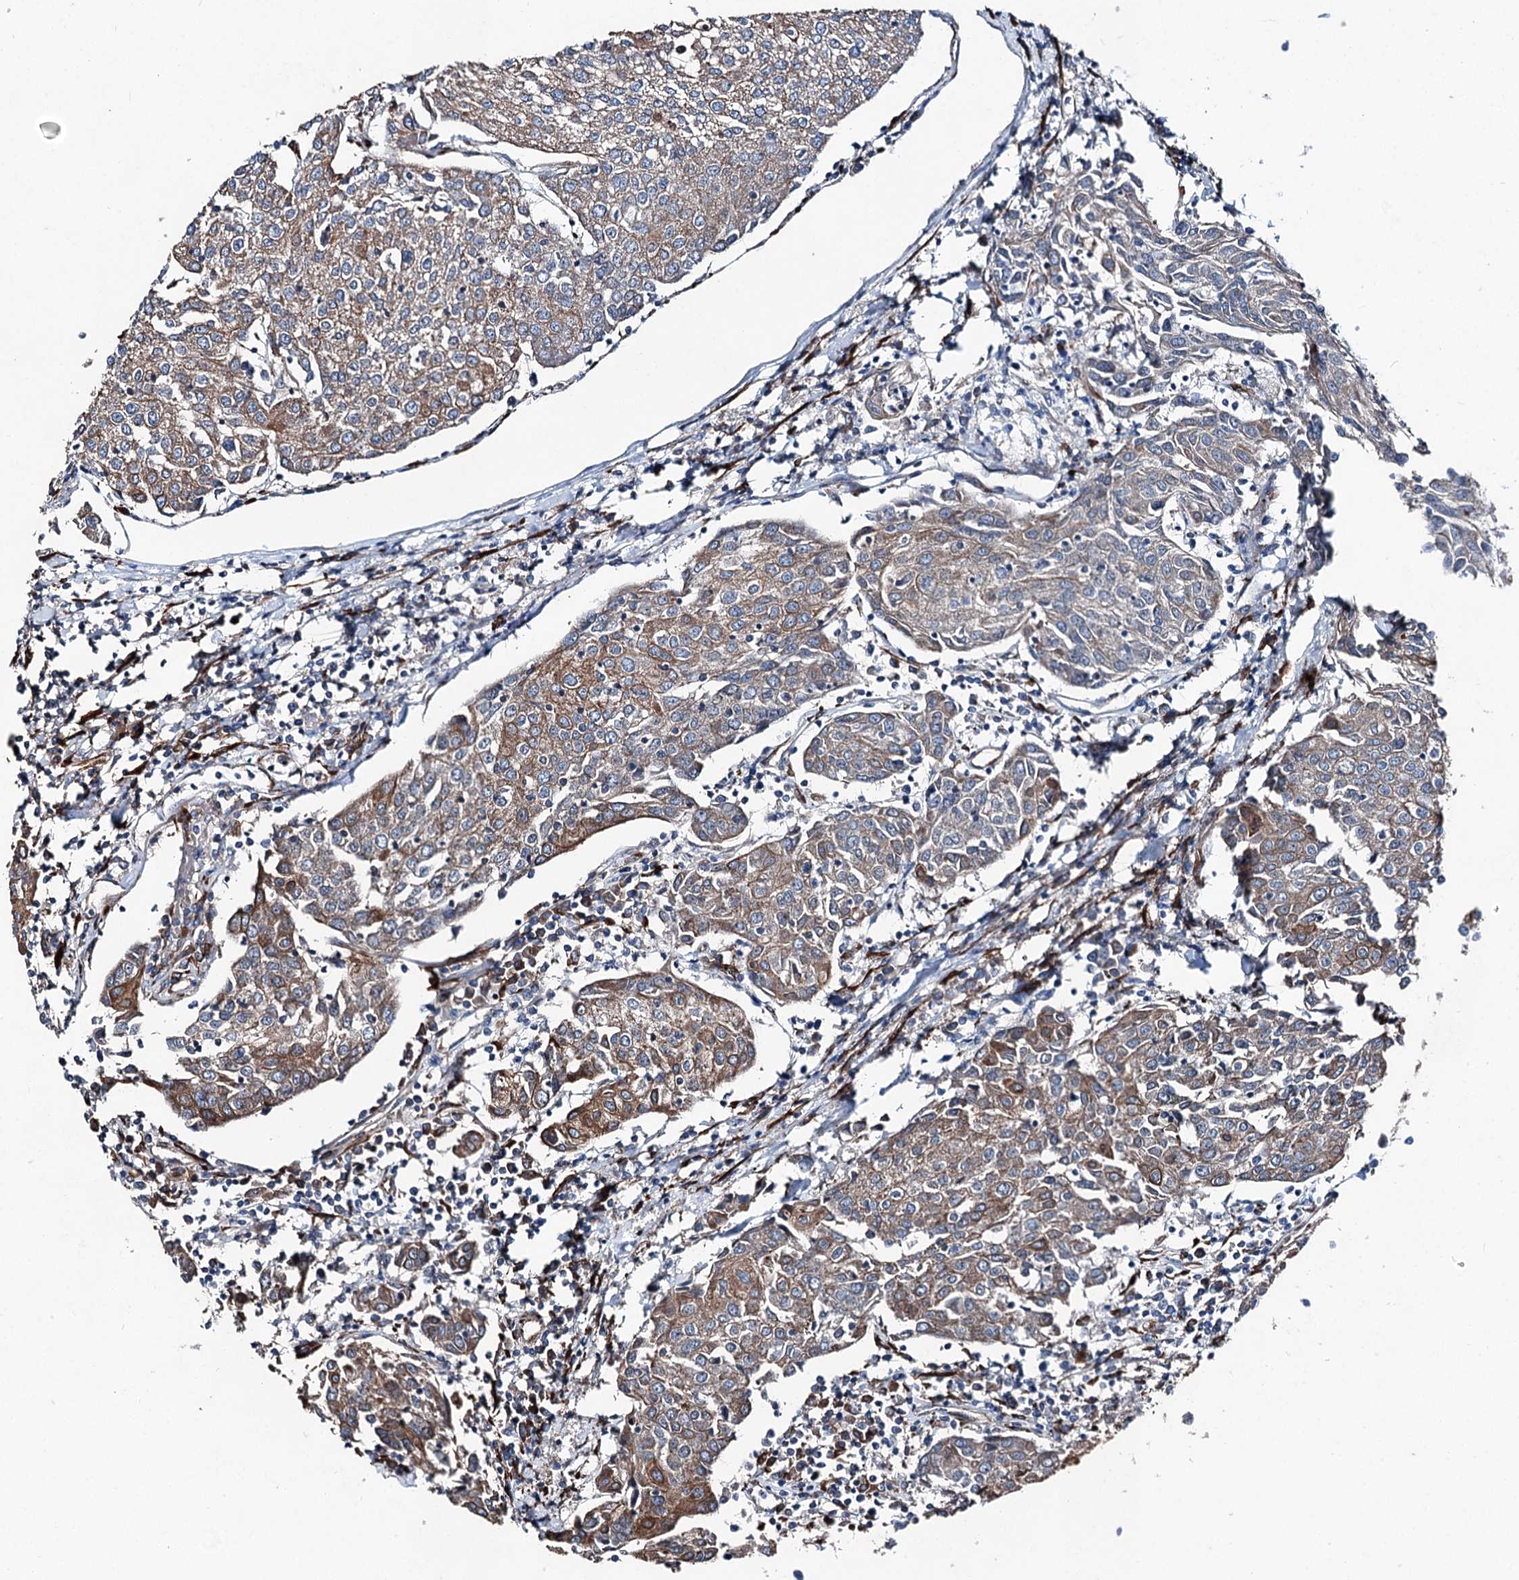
{"staining": {"intensity": "moderate", "quantity": ">75%", "location": "cytoplasmic/membranous"}, "tissue": "urothelial cancer", "cell_type": "Tumor cells", "image_type": "cancer", "snomed": [{"axis": "morphology", "description": "Urothelial carcinoma, High grade"}, {"axis": "topography", "description": "Urinary bladder"}], "caption": "Protein staining demonstrates moderate cytoplasmic/membranous staining in approximately >75% of tumor cells in urothelial cancer.", "gene": "DDIAS", "patient": {"sex": "female", "age": 85}}